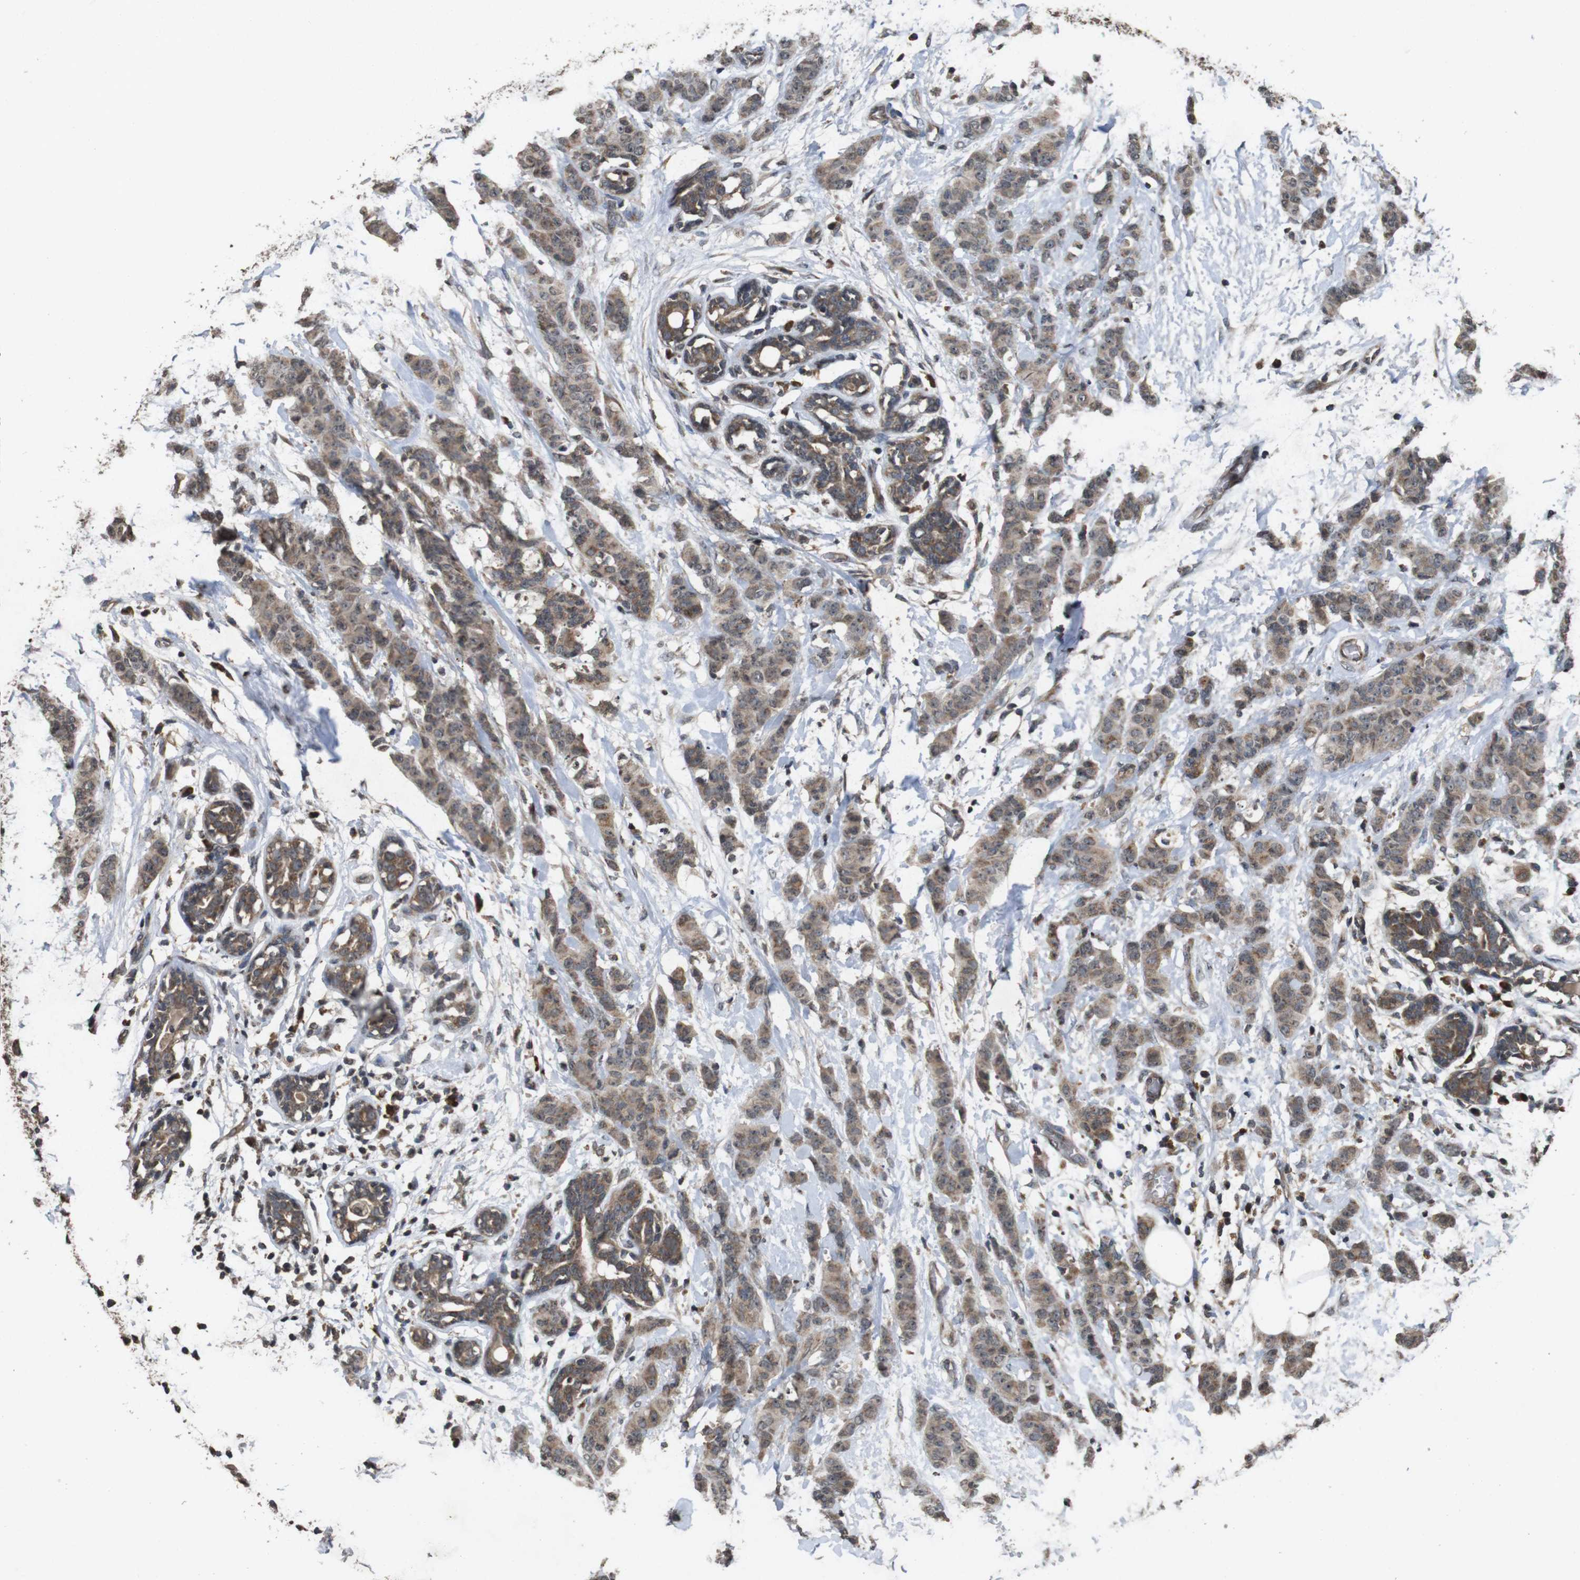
{"staining": {"intensity": "moderate", "quantity": ">75%", "location": "cytoplasmic/membranous"}, "tissue": "breast cancer", "cell_type": "Tumor cells", "image_type": "cancer", "snomed": [{"axis": "morphology", "description": "Normal tissue, NOS"}, {"axis": "morphology", "description": "Duct carcinoma"}, {"axis": "topography", "description": "Breast"}], "caption": "This micrograph demonstrates breast invasive ductal carcinoma stained with IHC to label a protein in brown. The cytoplasmic/membranous of tumor cells show moderate positivity for the protein. Nuclei are counter-stained blue.", "gene": "SORL1", "patient": {"sex": "female", "age": 40}}